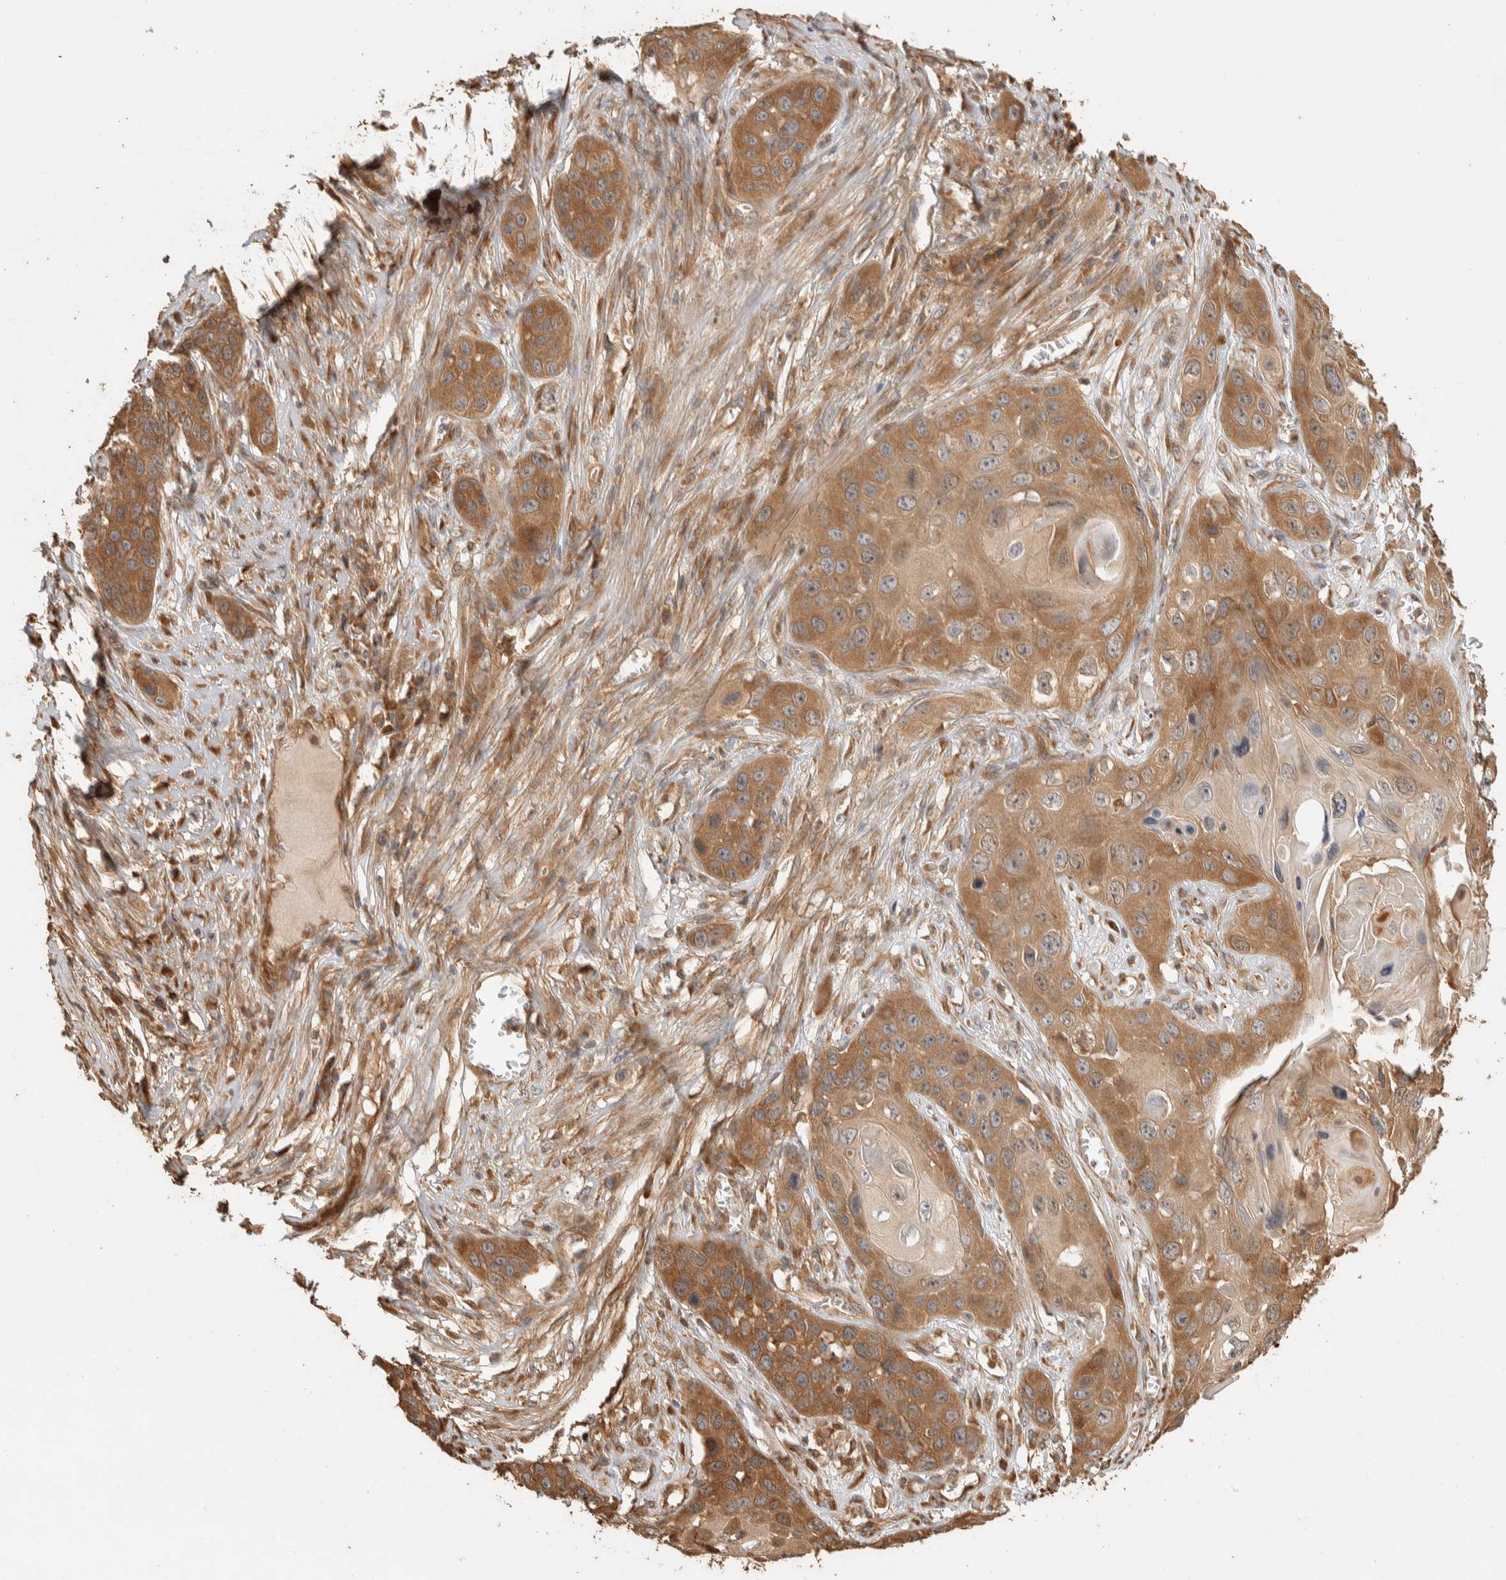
{"staining": {"intensity": "moderate", "quantity": ">75%", "location": "cytoplasmic/membranous"}, "tissue": "skin cancer", "cell_type": "Tumor cells", "image_type": "cancer", "snomed": [{"axis": "morphology", "description": "Squamous cell carcinoma, NOS"}, {"axis": "topography", "description": "Skin"}], "caption": "Immunohistochemistry (IHC) image of skin cancer (squamous cell carcinoma) stained for a protein (brown), which demonstrates medium levels of moderate cytoplasmic/membranous staining in about >75% of tumor cells.", "gene": "EXOC7", "patient": {"sex": "male", "age": 55}}